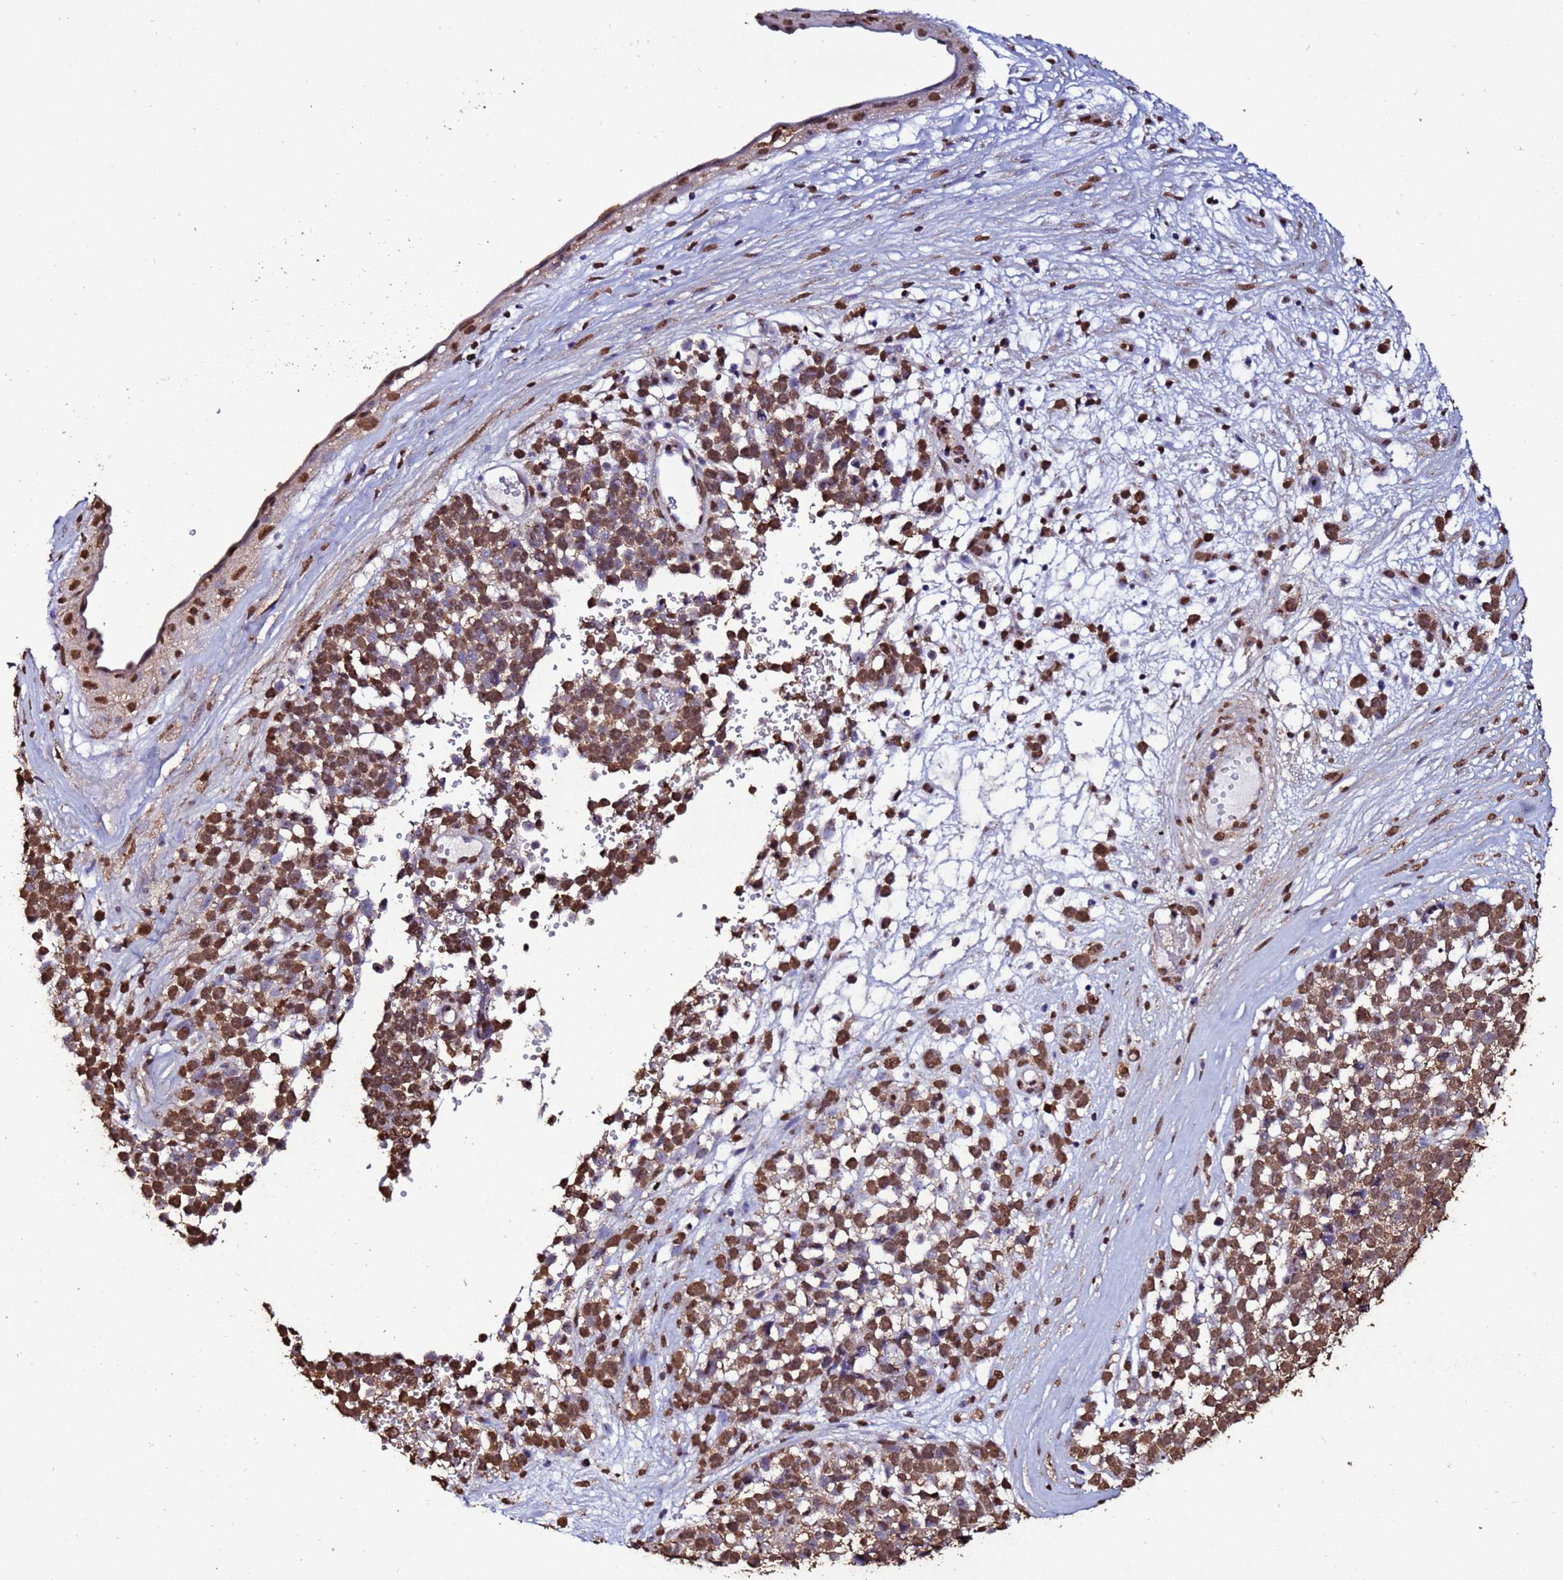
{"staining": {"intensity": "moderate", "quantity": ">75%", "location": "cytoplasmic/membranous,nuclear"}, "tissue": "melanoma", "cell_type": "Tumor cells", "image_type": "cancer", "snomed": [{"axis": "morphology", "description": "Malignant melanoma, NOS"}, {"axis": "topography", "description": "Nose, NOS"}], "caption": "Immunohistochemical staining of melanoma shows medium levels of moderate cytoplasmic/membranous and nuclear protein expression in about >75% of tumor cells.", "gene": "TRIP6", "patient": {"sex": "female", "age": 48}}